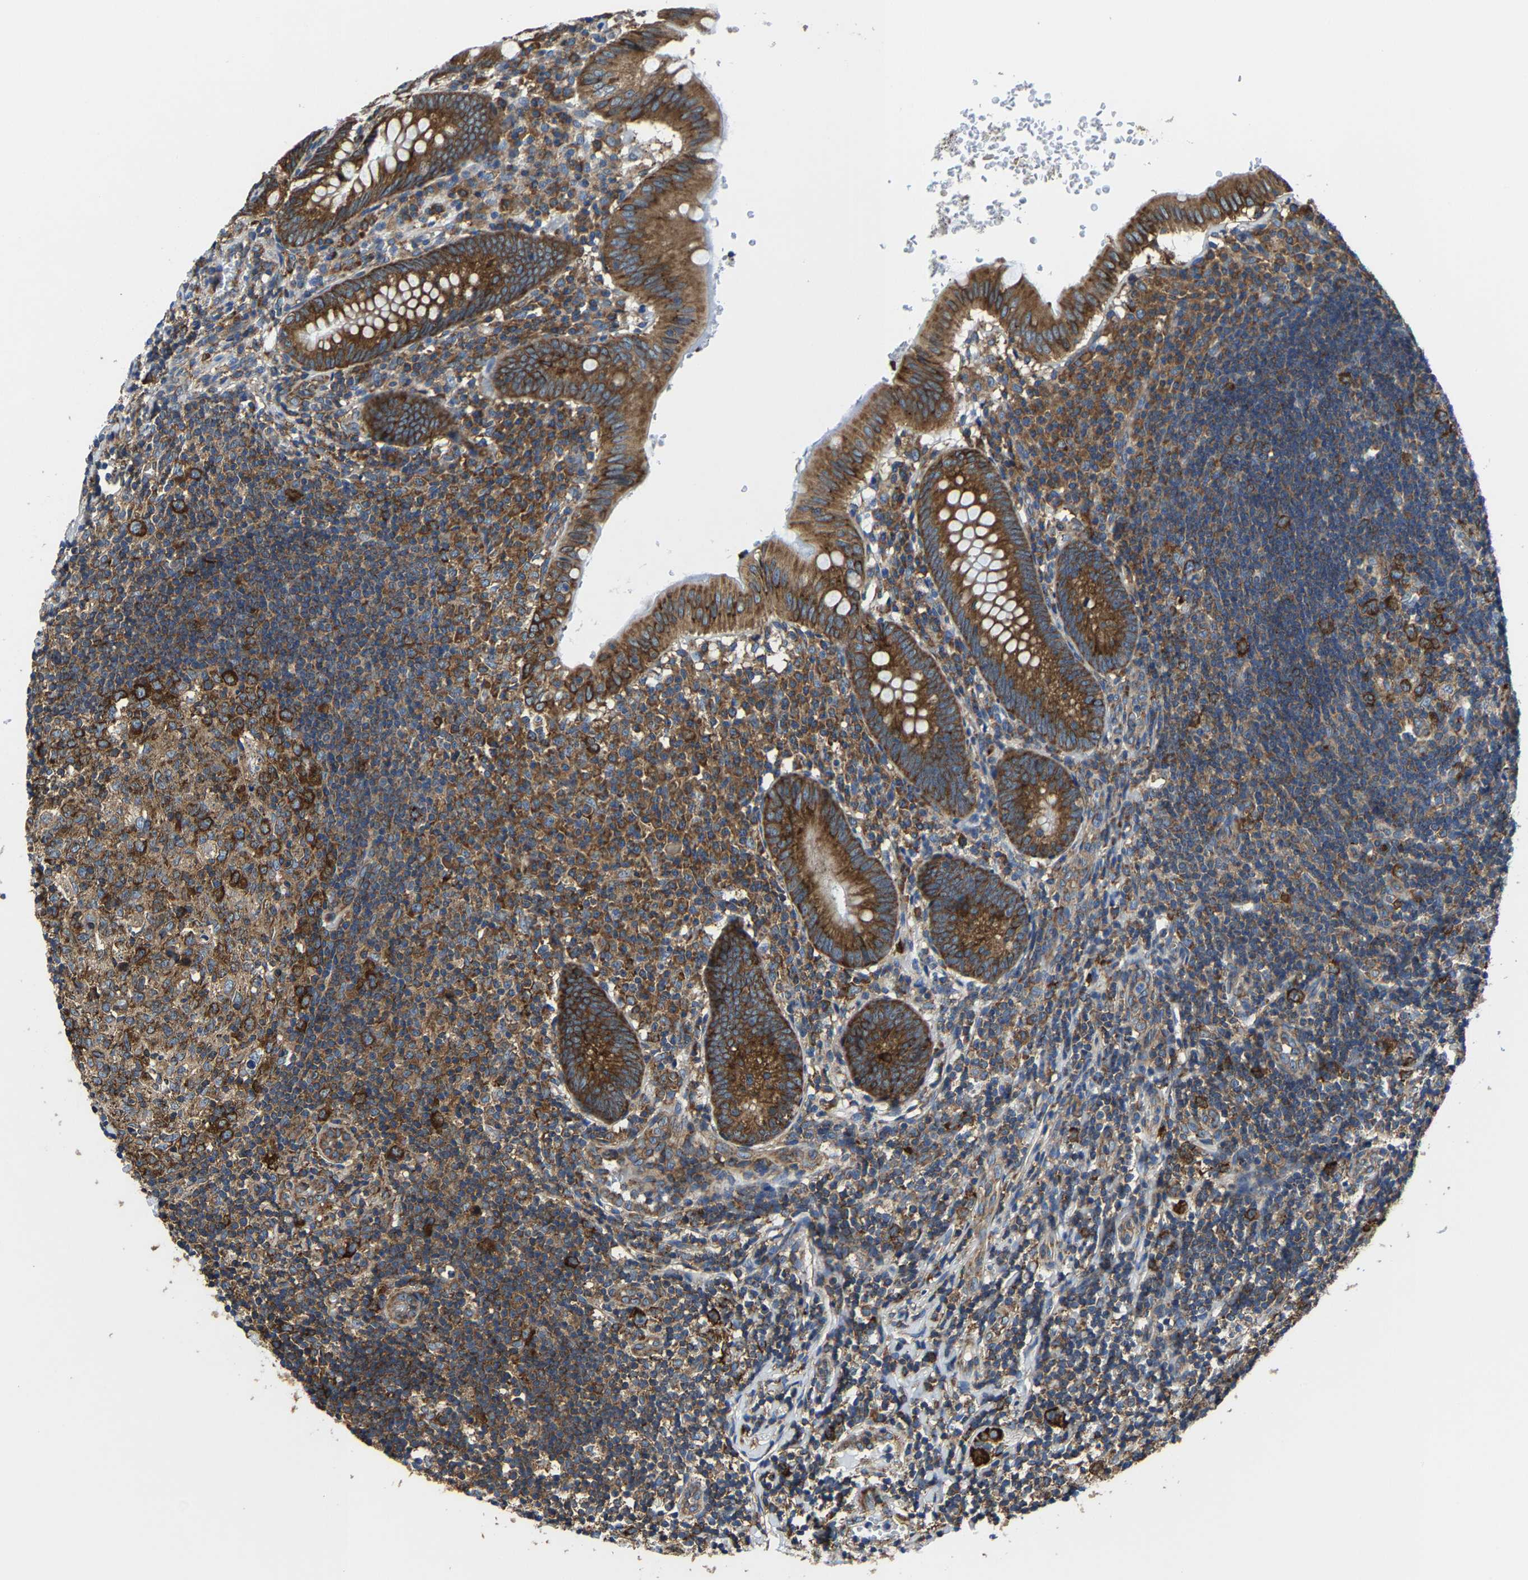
{"staining": {"intensity": "strong", "quantity": ">75%", "location": "cytoplasmic/membranous"}, "tissue": "appendix", "cell_type": "Glandular cells", "image_type": "normal", "snomed": [{"axis": "morphology", "description": "Normal tissue, NOS"}, {"axis": "topography", "description": "Appendix"}], "caption": "This image shows immunohistochemistry staining of benign human appendix, with high strong cytoplasmic/membranous positivity in about >75% of glandular cells.", "gene": "G3BP2", "patient": {"sex": "male", "age": 8}}